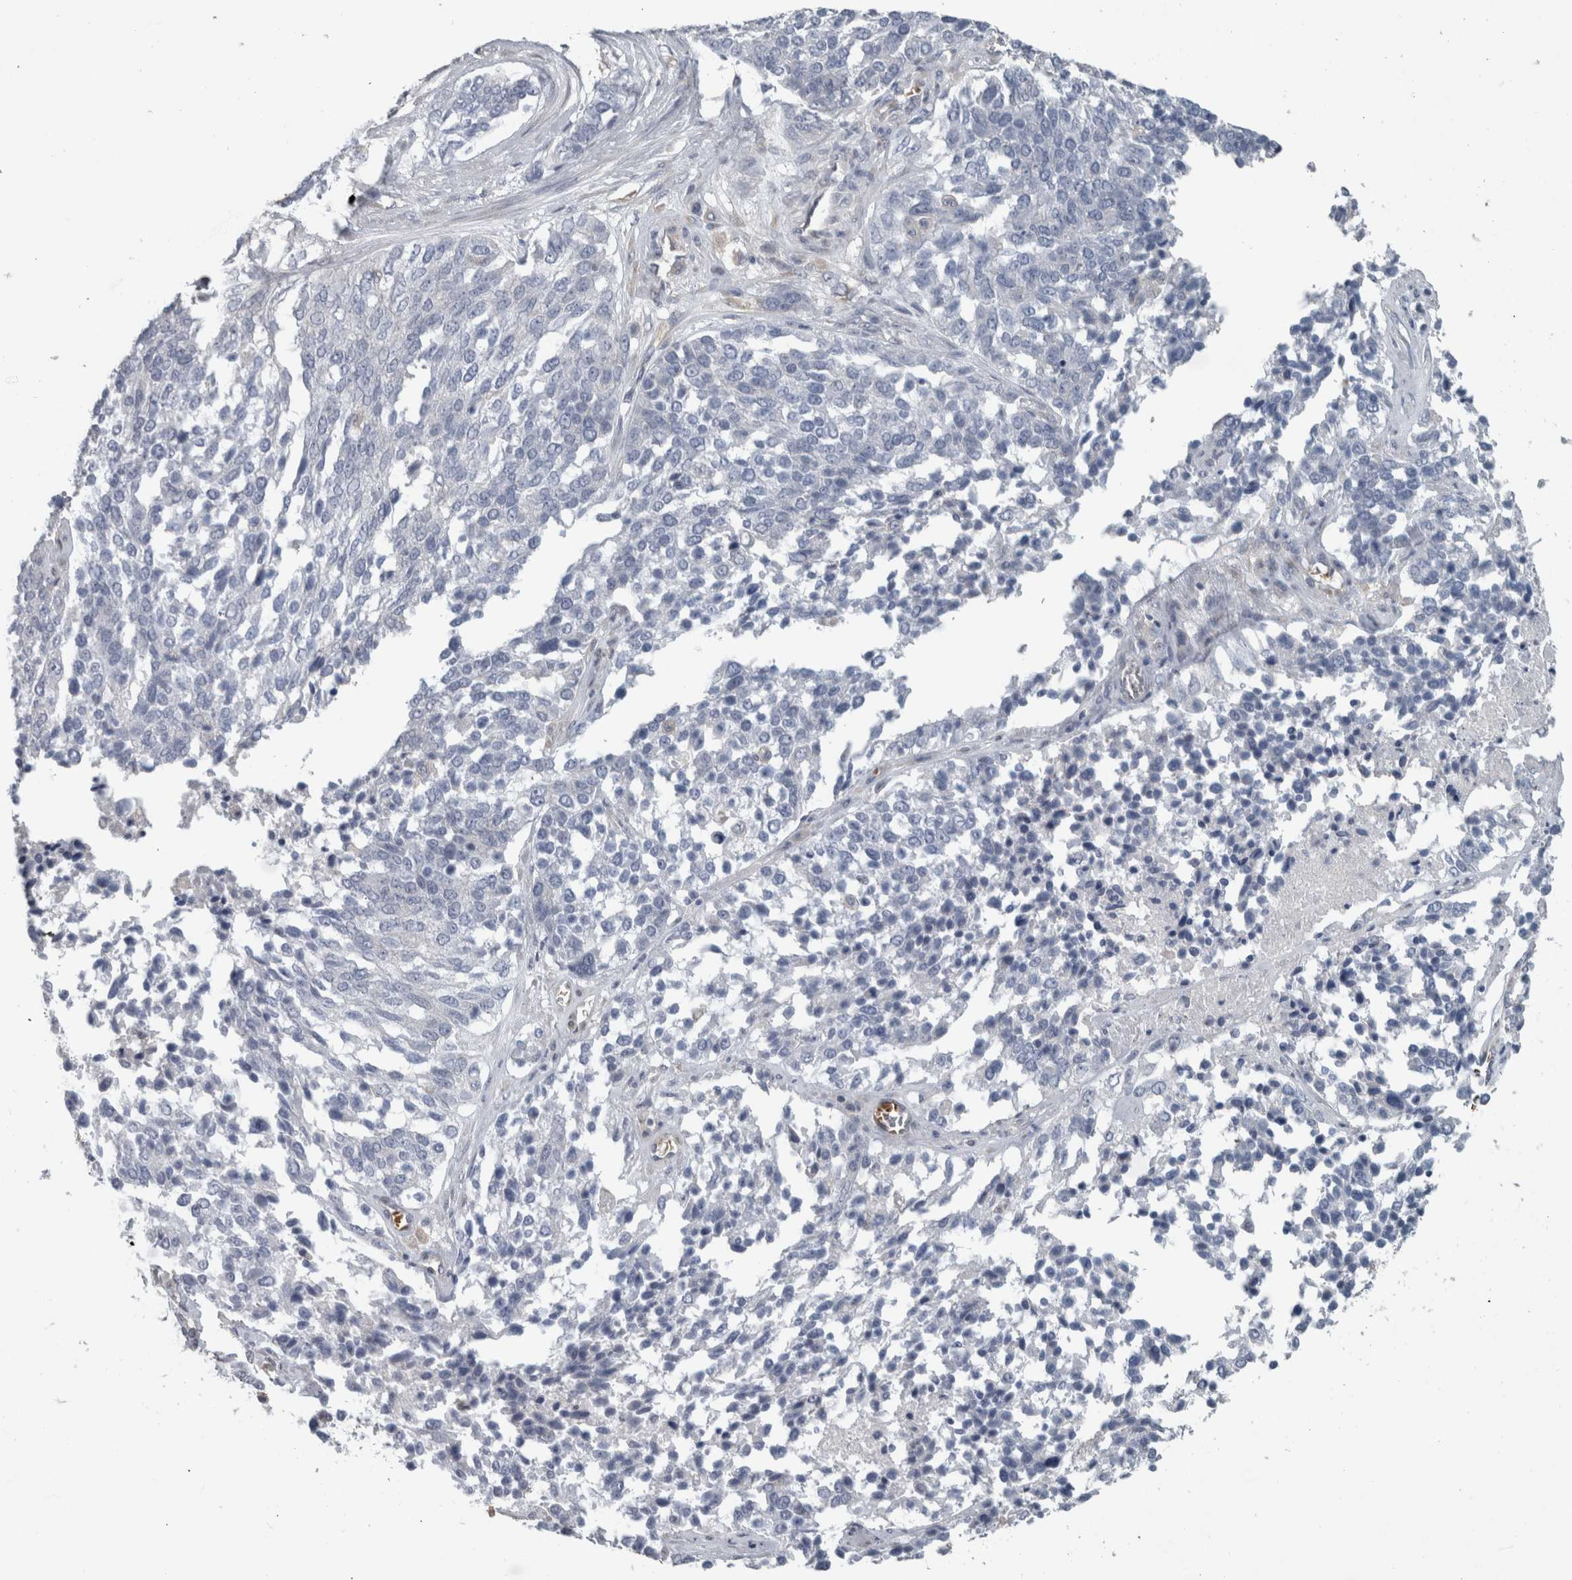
{"staining": {"intensity": "negative", "quantity": "none", "location": "none"}, "tissue": "ovarian cancer", "cell_type": "Tumor cells", "image_type": "cancer", "snomed": [{"axis": "morphology", "description": "Cystadenocarcinoma, serous, NOS"}, {"axis": "topography", "description": "Ovary"}], "caption": "The photomicrograph reveals no significant staining in tumor cells of ovarian cancer (serous cystadenocarcinoma). Nuclei are stained in blue.", "gene": "SH3GL2", "patient": {"sex": "female", "age": 44}}